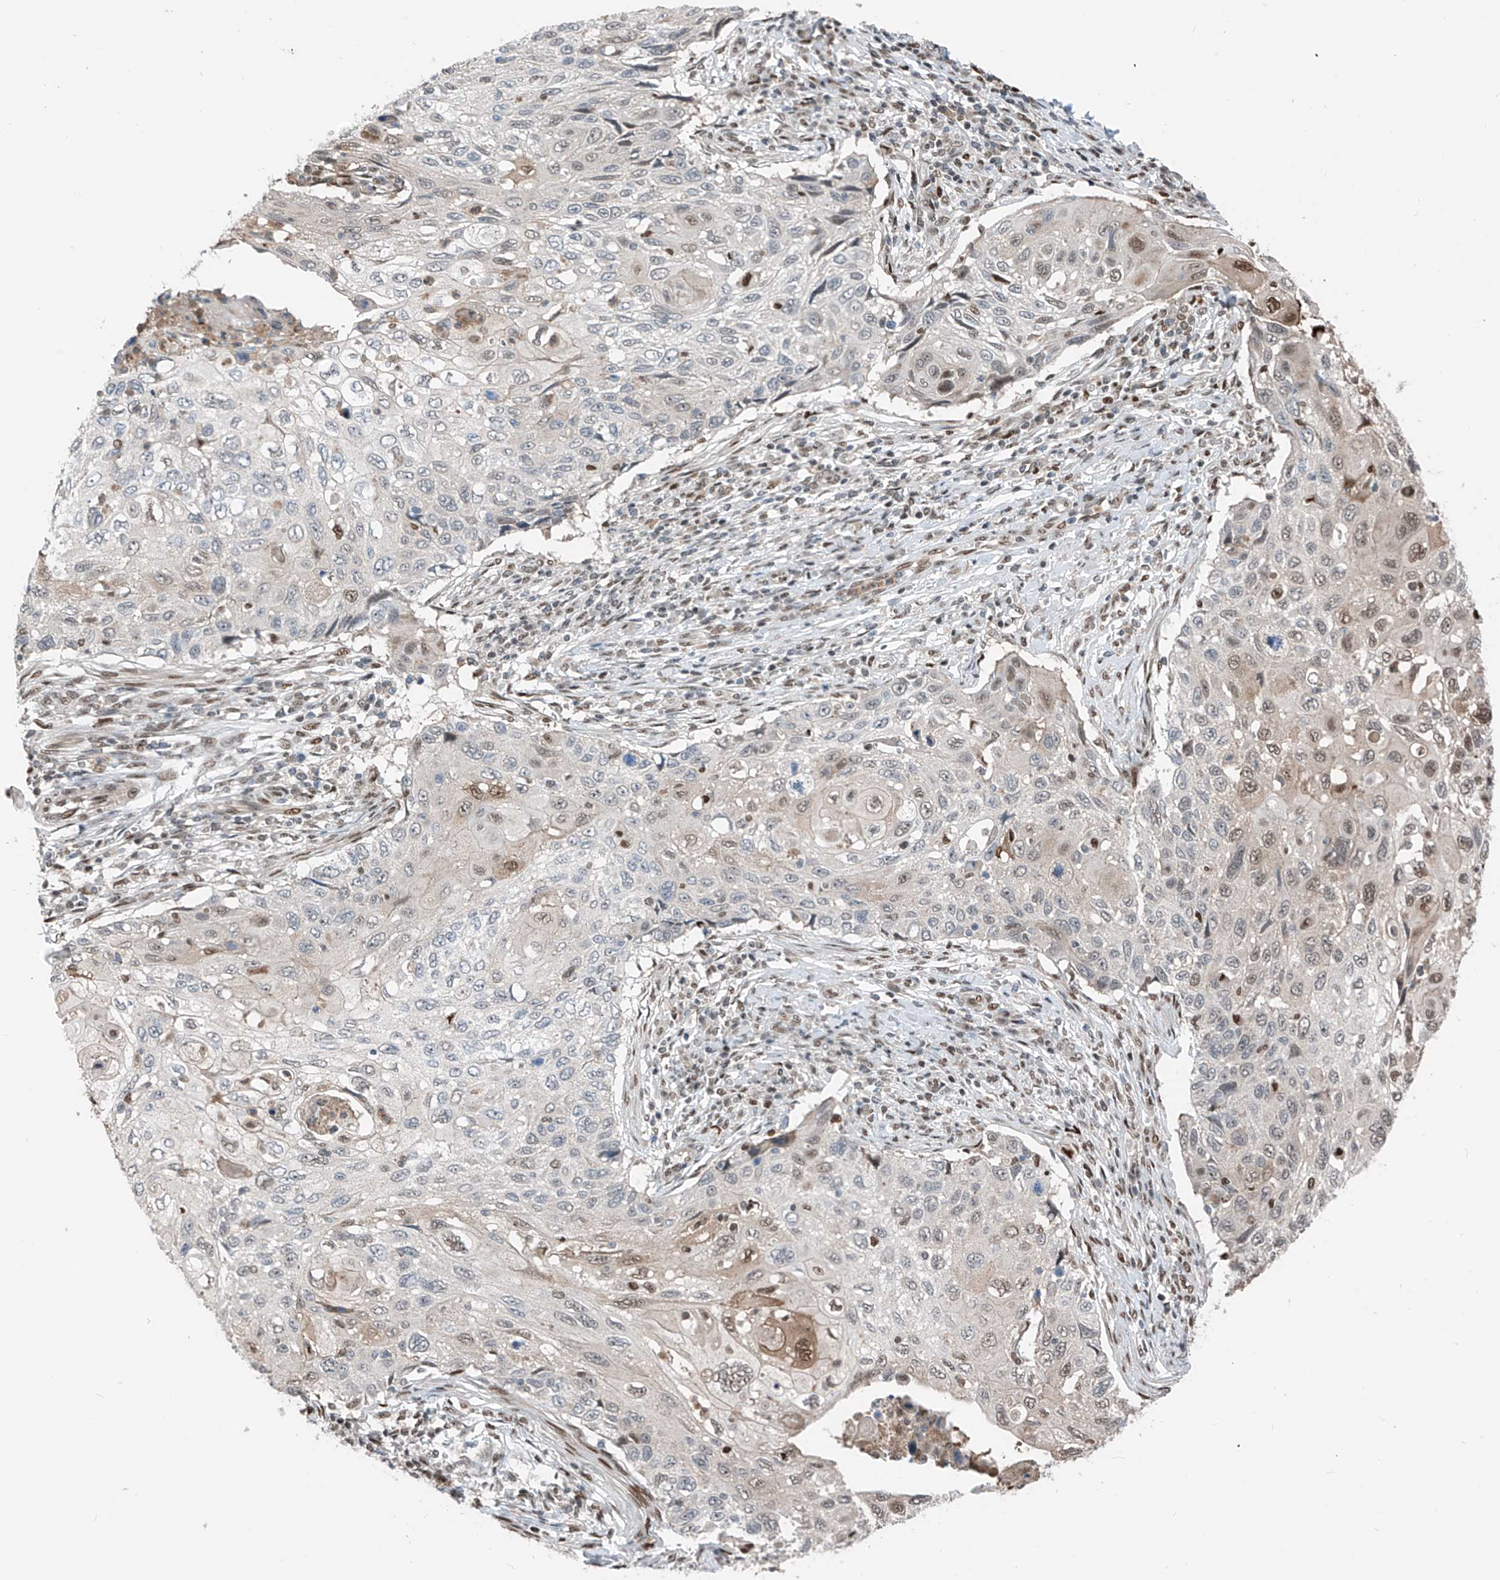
{"staining": {"intensity": "moderate", "quantity": "<25%", "location": "nuclear"}, "tissue": "cervical cancer", "cell_type": "Tumor cells", "image_type": "cancer", "snomed": [{"axis": "morphology", "description": "Squamous cell carcinoma, NOS"}, {"axis": "topography", "description": "Cervix"}], "caption": "Protein expression by IHC exhibits moderate nuclear expression in approximately <25% of tumor cells in cervical squamous cell carcinoma. (brown staining indicates protein expression, while blue staining denotes nuclei).", "gene": "RBP7", "patient": {"sex": "female", "age": 70}}